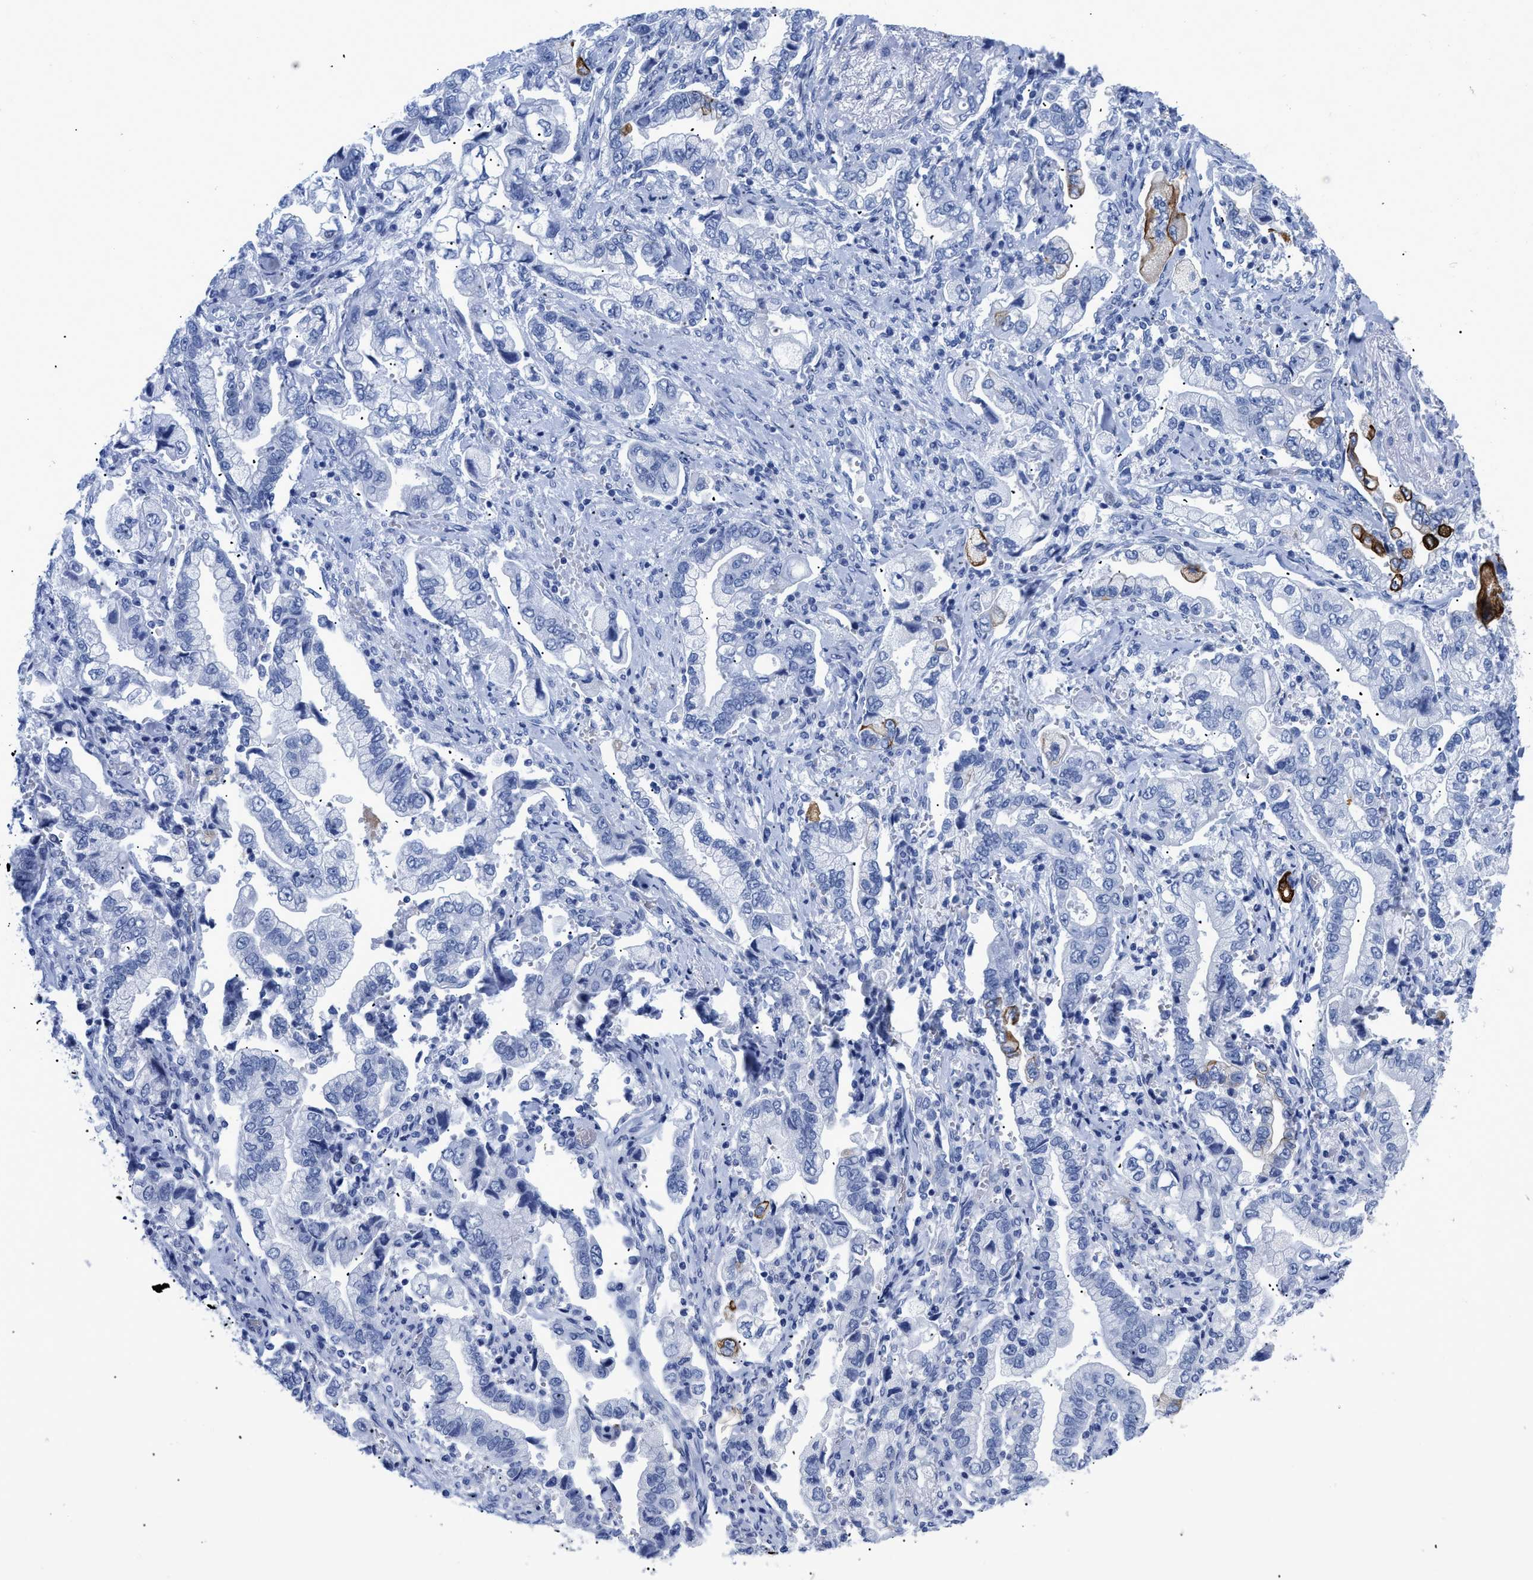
{"staining": {"intensity": "strong", "quantity": "<25%", "location": "cytoplasmic/membranous"}, "tissue": "stomach cancer", "cell_type": "Tumor cells", "image_type": "cancer", "snomed": [{"axis": "morphology", "description": "Normal tissue, NOS"}, {"axis": "morphology", "description": "Adenocarcinoma, NOS"}, {"axis": "topography", "description": "Stomach"}], "caption": "A histopathology image of stomach cancer stained for a protein shows strong cytoplasmic/membranous brown staining in tumor cells.", "gene": "DUSP26", "patient": {"sex": "male", "age": 62}}